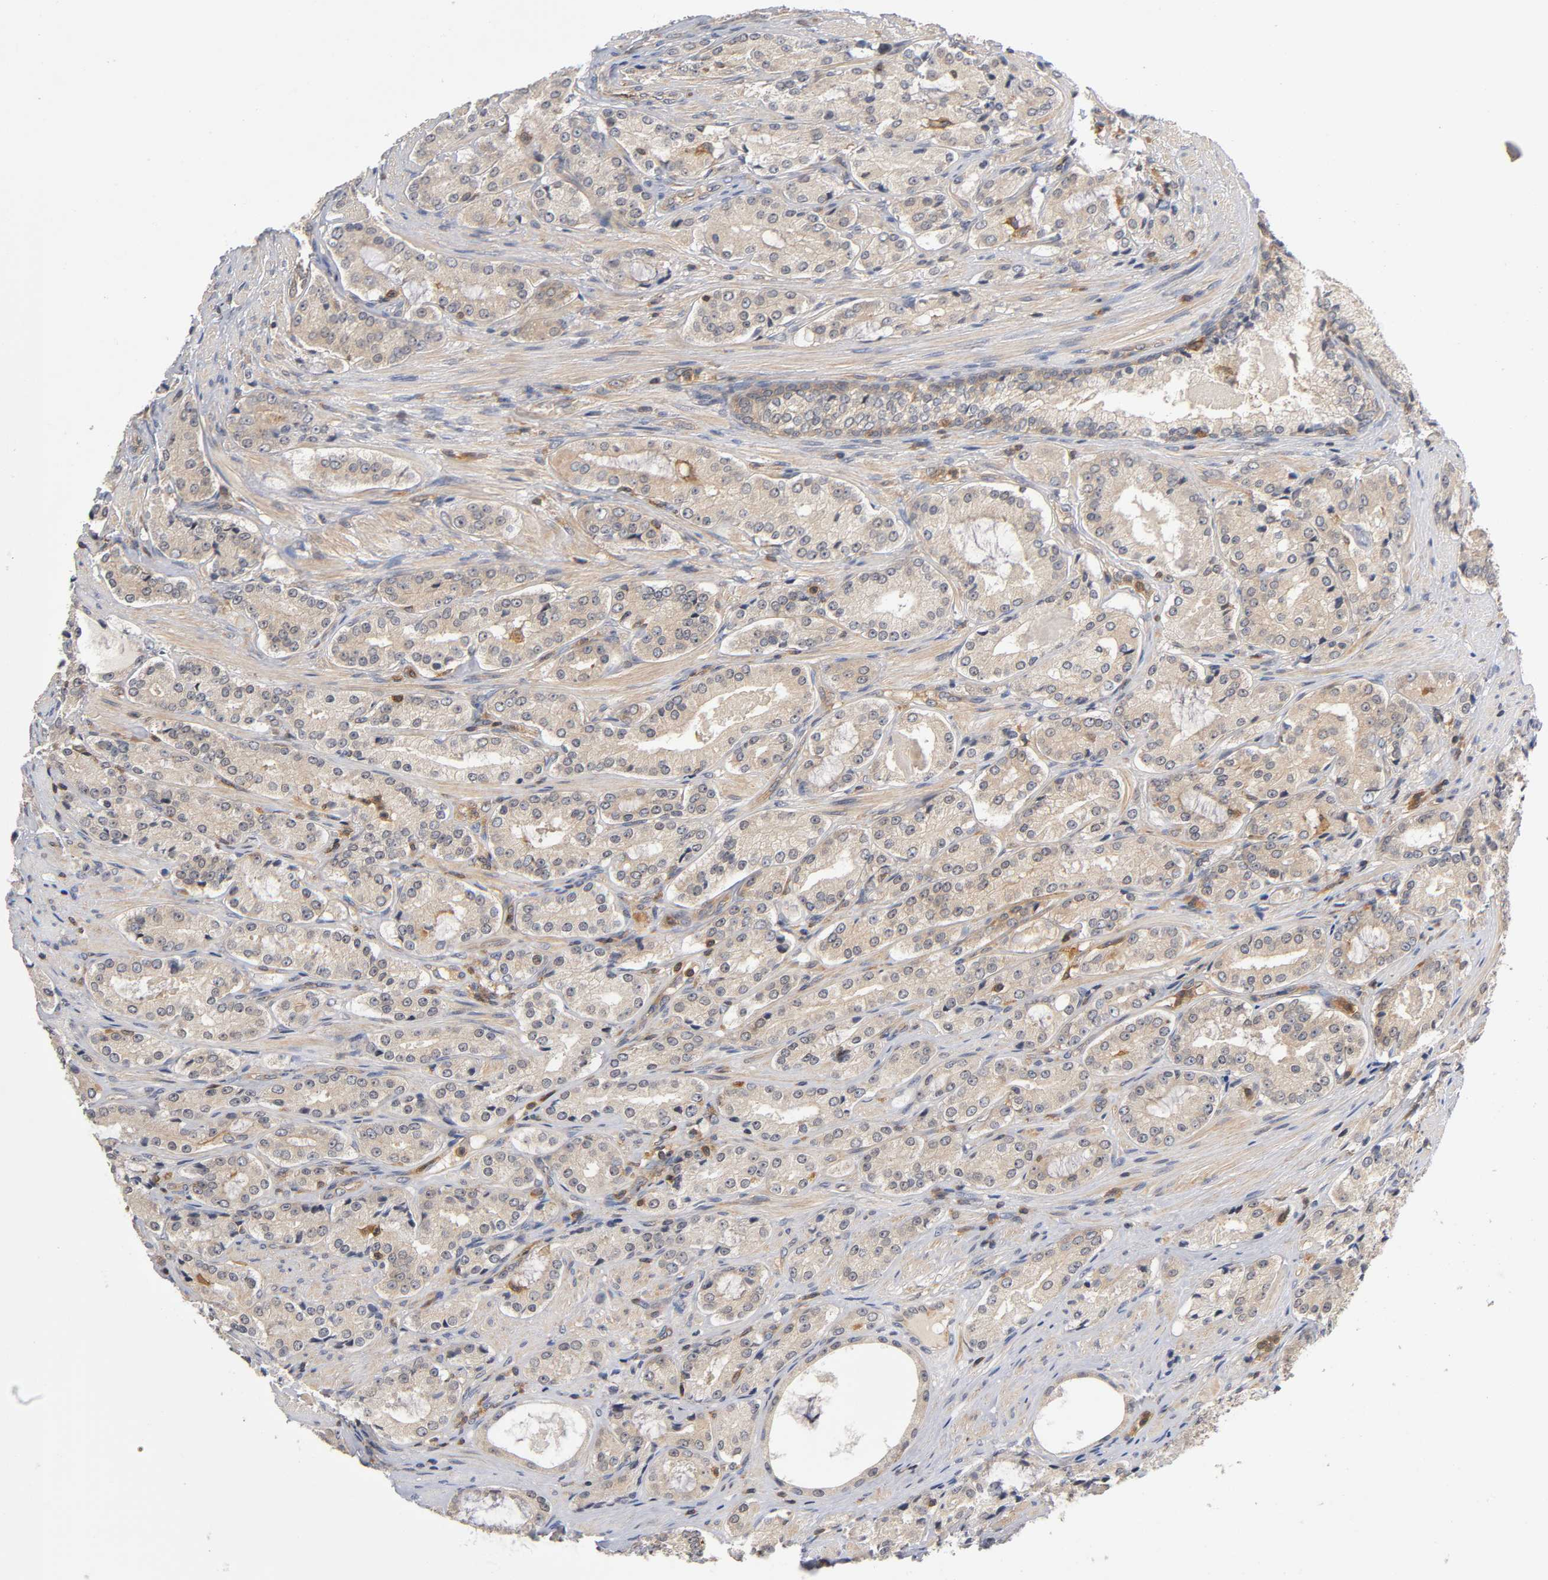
{"staining": {"intensity": "moderate", "quantity": ">75%", "location": "cytoplasmic/membranous"}, "tissue": "prostate cancer", "cell_type": "Tumor cells", "image_type": "cancer", "snomed": [{"axis": "morphology", "description": "Adenocarcinoma, High grade"}, {"axis": "topography", "description": "Prostate"}], "caption": "DAB immunohistochemical staining of prostate adenocarcinoma (high-grade) displays moderate cytoplasmic/membranous protein positivity in about >75% of tumor cells. Using DAB (3,3'-diaminobenzidine) (brown) and hematoxylin (blue) stains, captured at high magnification using brightfield microscopy.", "gene": "ACTR2", "patient": {"sex": "male", "age": 72}}